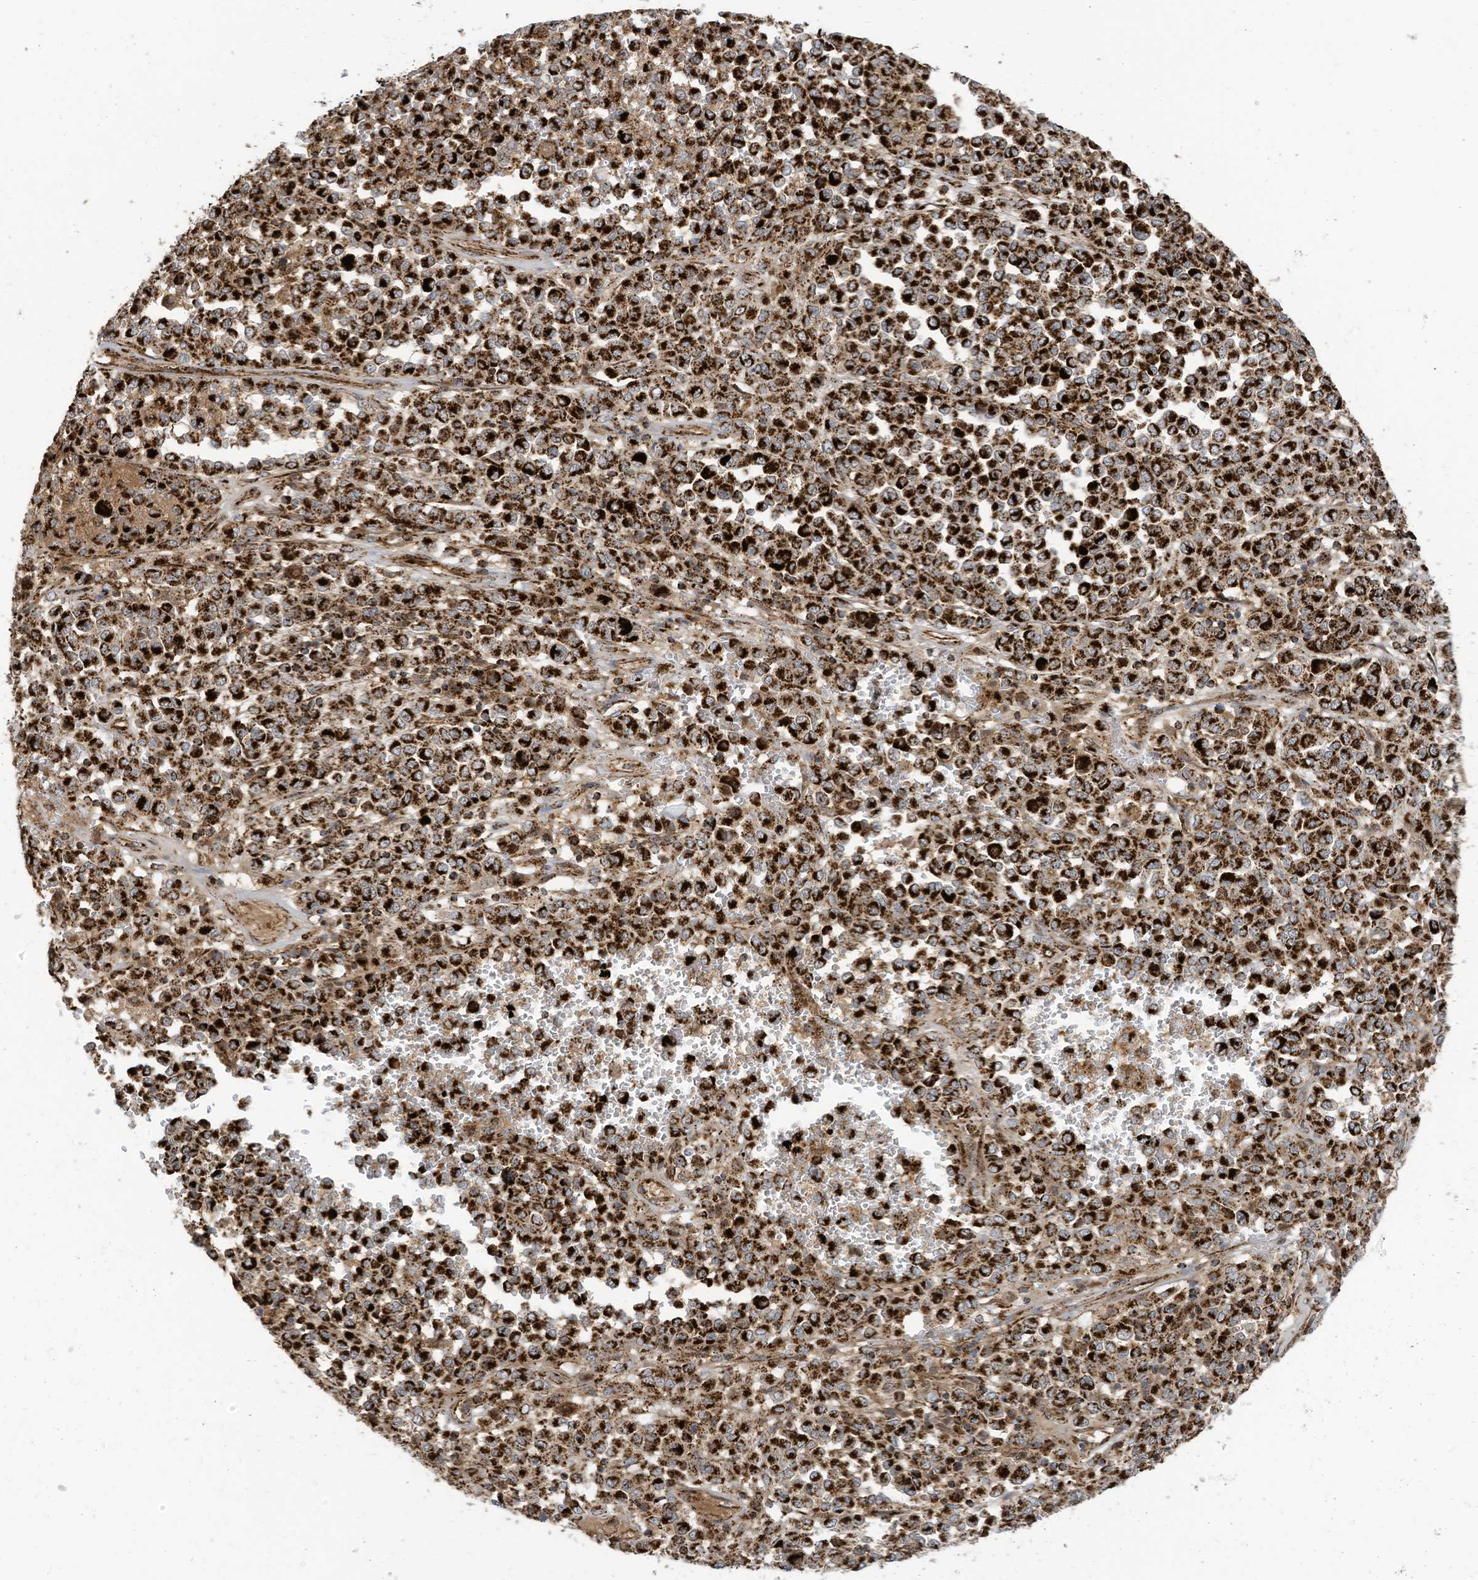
{"staining": {"intensity": "strong", "quantity": ">75%", "location": "cytoplasmic/membranous"}, "tissue": "melanoma", "cell_type": "Tumor cells", "image_type": "cancer", "snomed": [{"axis": "morphology", "description": "Malignant melanoma, Metastatic site"}, {"axis": "topography", "description": "Pancreas"}], "caption": "Immunohistochemistry (IHC) (DAB) staining of malignant melanoma (metastatic site) reveals strong cytoplasmic/membranous protein expression in about >75% of tumor cells. The staining was performed using DAB (3,3'-diaminobenzidine) to visualize the protein expression in brown, while the nuclei were stained in blue with hematoxylin (Magnification: 20x).", "gene": "COX10", "patient": {"sex": "female", "age": 30}}